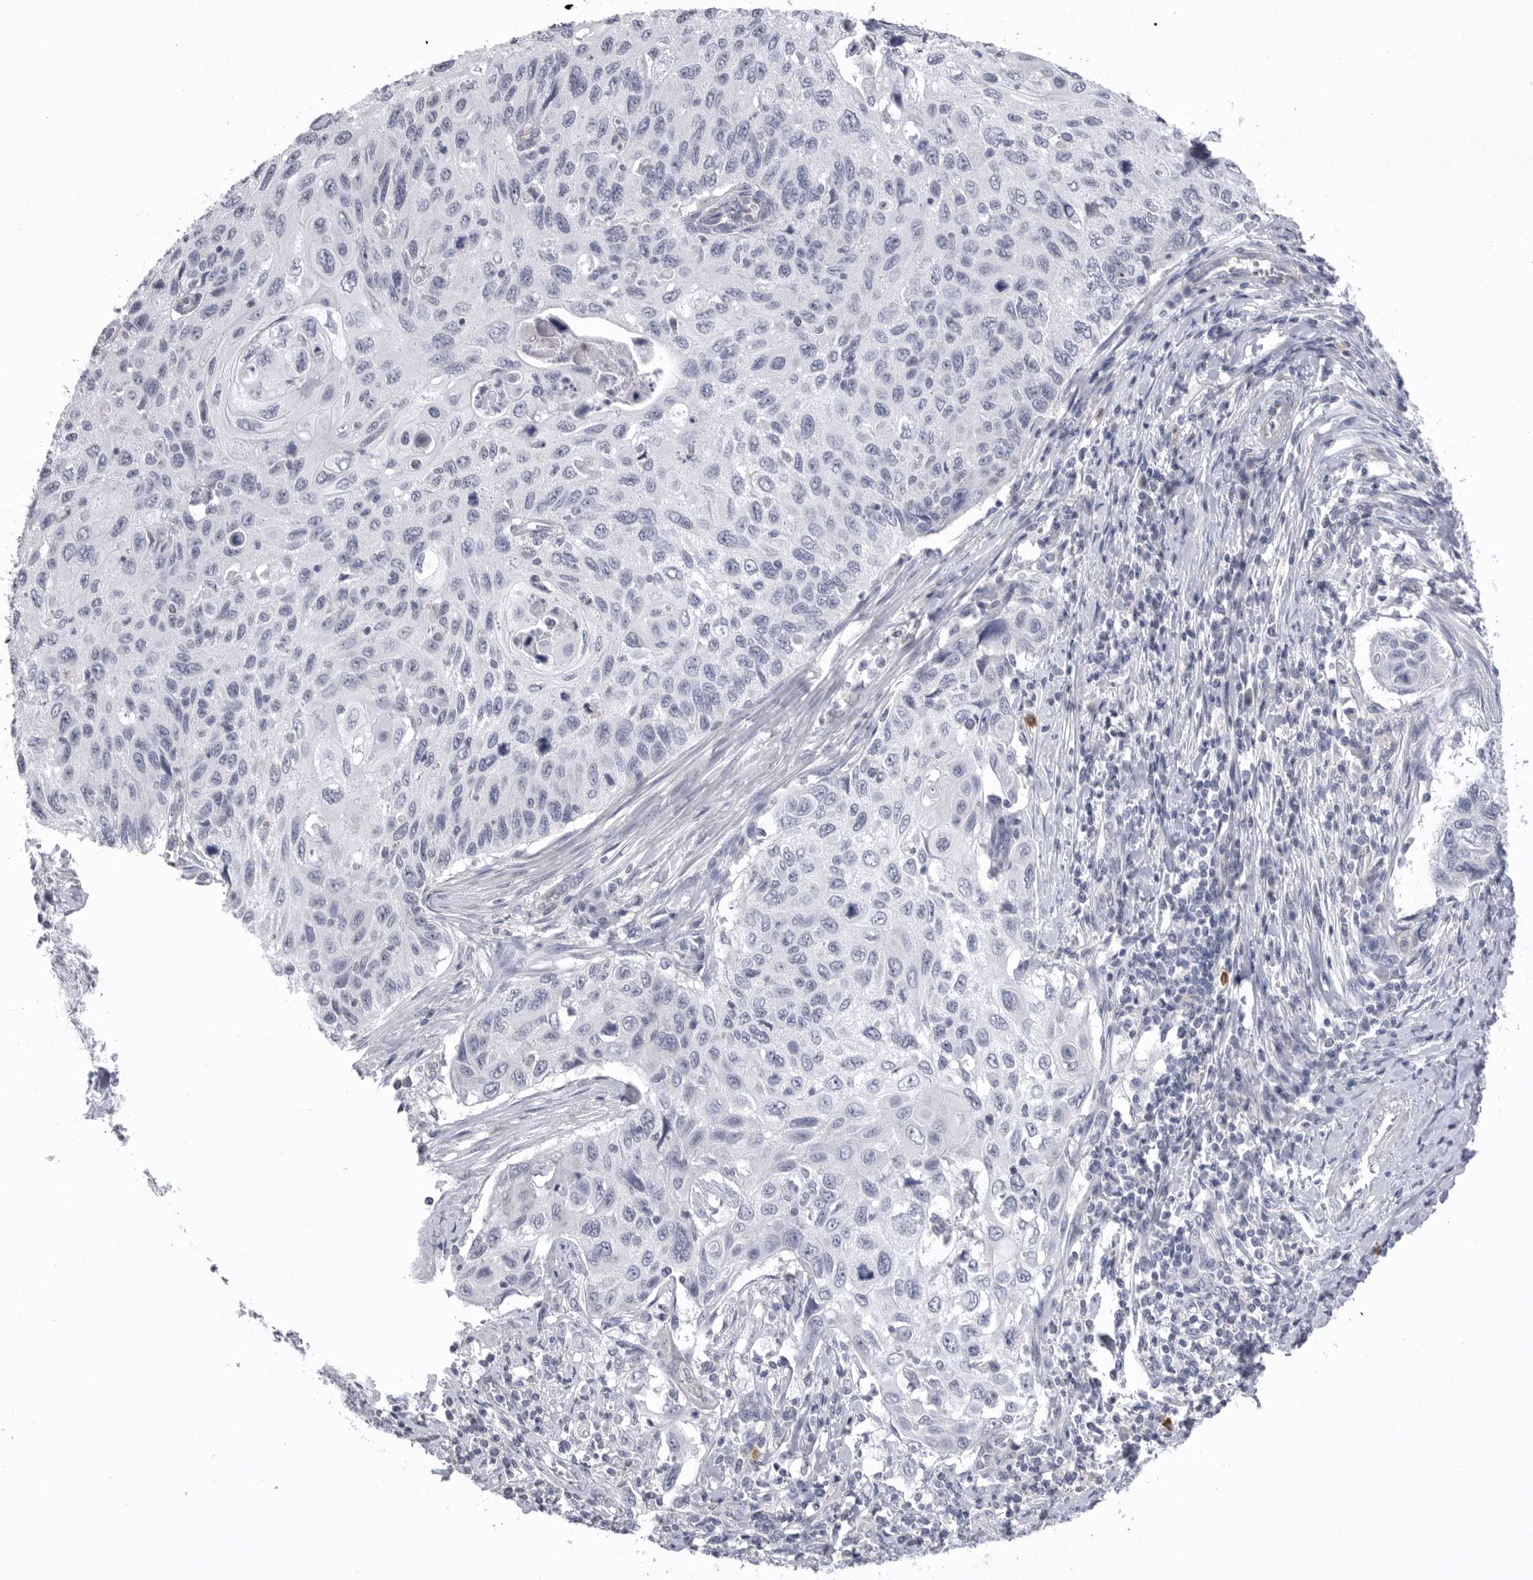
{"staining": {"intensity": "negative", "quantity": "none", "location": "none"}, "tissue": "cervical cancer", "cell_type": "Tumor cells", "image_type": "cancer", "snomed": [{"axis": "morphology", "description": "Squamous cell carcinoma, NOS"}, {"axis": "topography", "description": "Cervix"}], "caption": "This histopathology image is of cervical cancer stained with immunohistochemistry to label a protein in brown with the nuclei are counter-stained blue. There is no expression in tumor cells. Brightfield microscopy of IHC stained with DAB (3,3'-diaminobenzidine) (brown) and hematoxylin (blue), captured at high magnification.", "gene": "DLGAP3", "patient": {"sex": "female", "age": 70}}